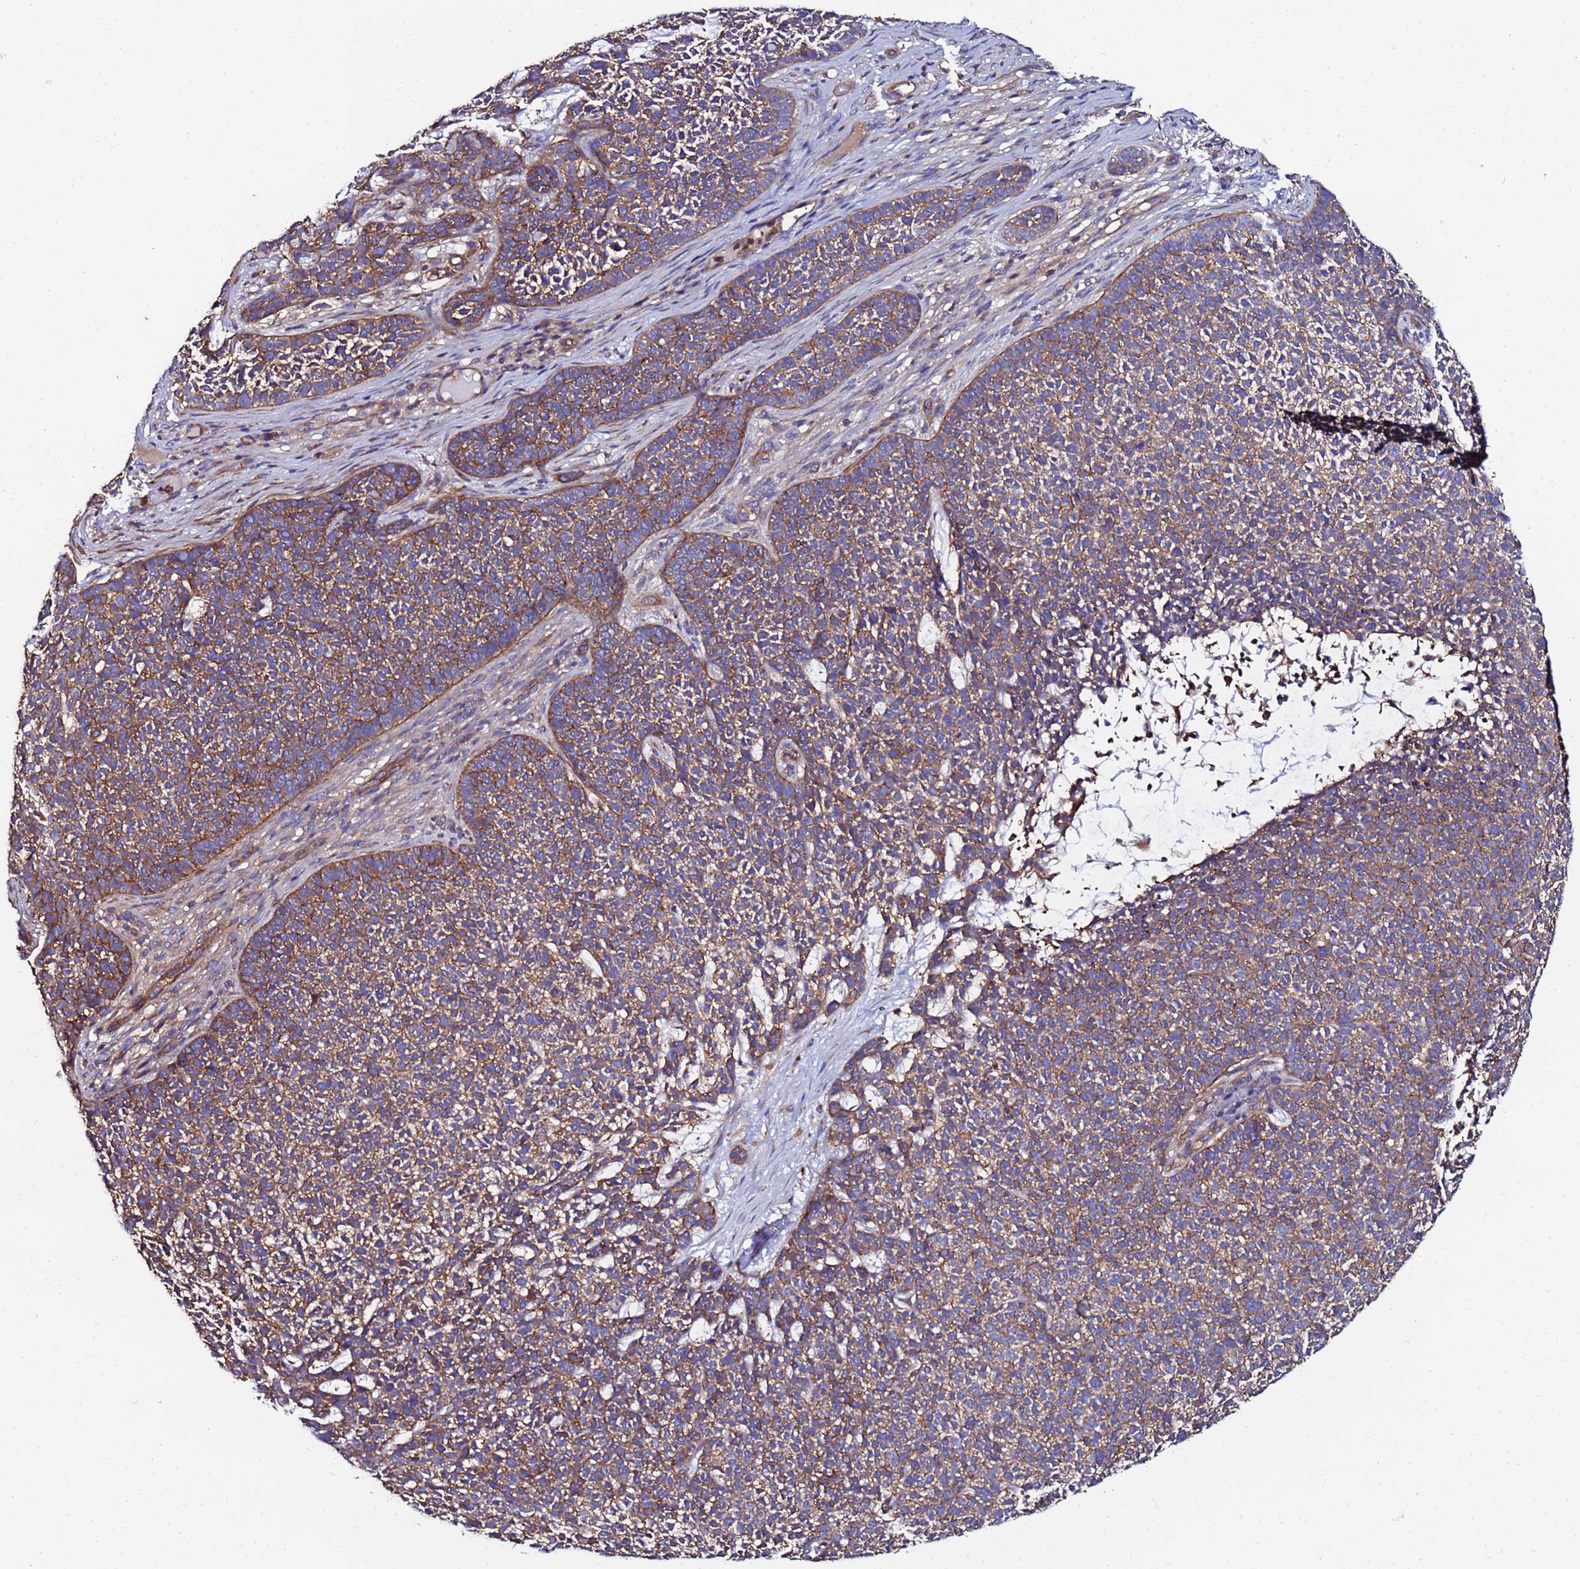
{"staining": {"intensity": "moderate", "quantity": ">75%", "location": "cytoplasmic/membranous"}, "tissue": "skin cancer", "cell_type": "Tumor cells", "image_type": "cancer", "snomed": [{"axis": "morphology", "description": "Basal cell carcinoma"}, {"axis": "topography", "description": "Skin"}], "caption": "A medium amount of moderate cytoplasmic/membranous positivity is seen in approximately >75% of tumor cells in skin basal cell carcinoma tissue. The staining was performed using DAB to visualize the protein expression in brown, while the nuclei were stained in blue with hematoxylin (Magnification: 20x).", "gene": "POTEE", "patient": {"sex": "female", "age": 84}}